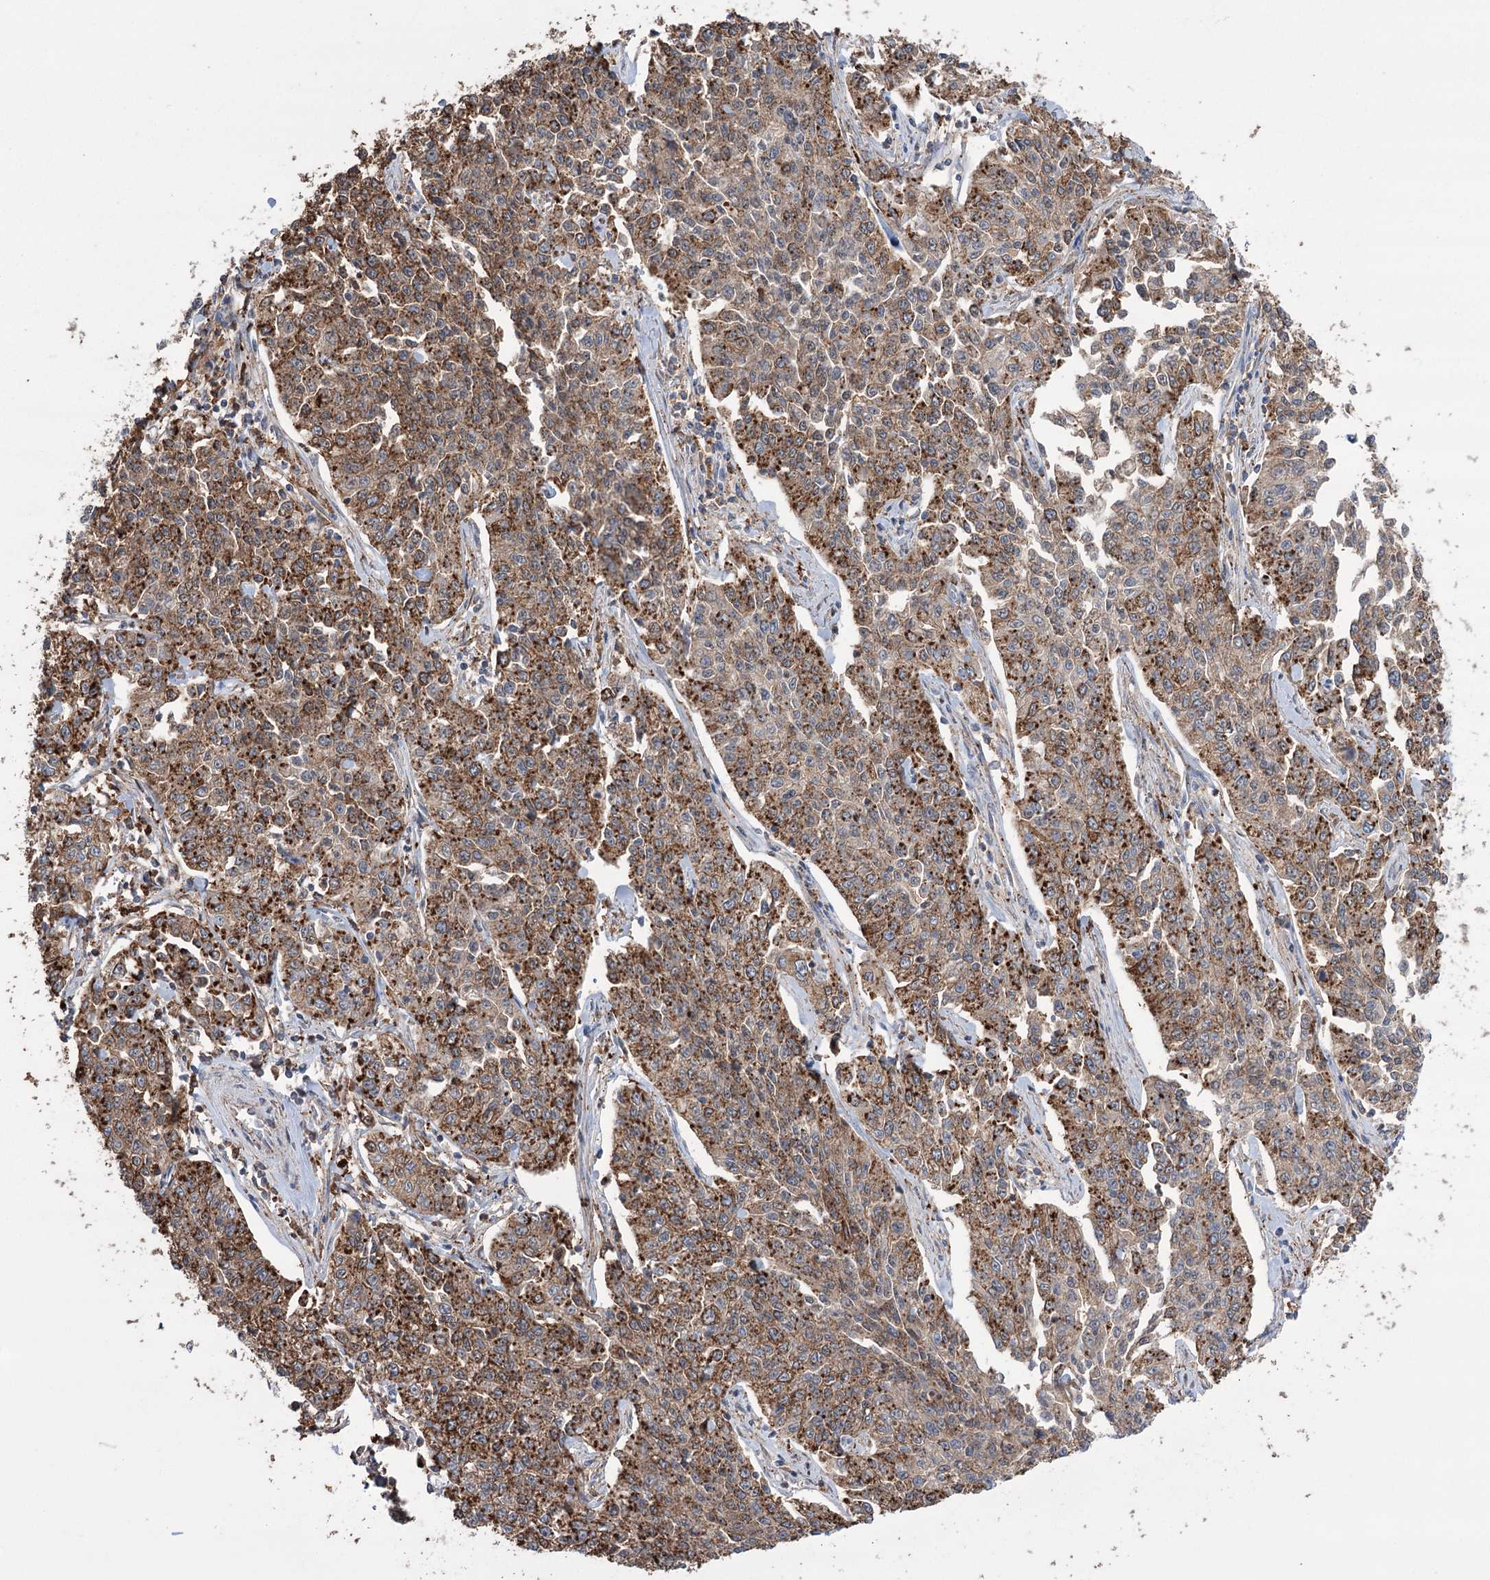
{"staining": {"intensity": "strong", "quantity": ">75%", "location": "cytoplasmic/membranous"}, "tissue": "cervical cancer", "cell_type": "Tumor cells", "image_type": "cancer", "snomed": [{"axis": "morphology", "description": "Squamous cell carcinoma, NOS"}, {"axis": "topography", "description": "Cervix"}], "caption": "Immunohistochemical staining of squamous cell carcinoma (cervical) exhibits strong cytoplasmic/membranous protein staining in approximately >75% of tumor cells.", "gene": "TRIM71", "patient": {"sex": "female", "age": 35}}